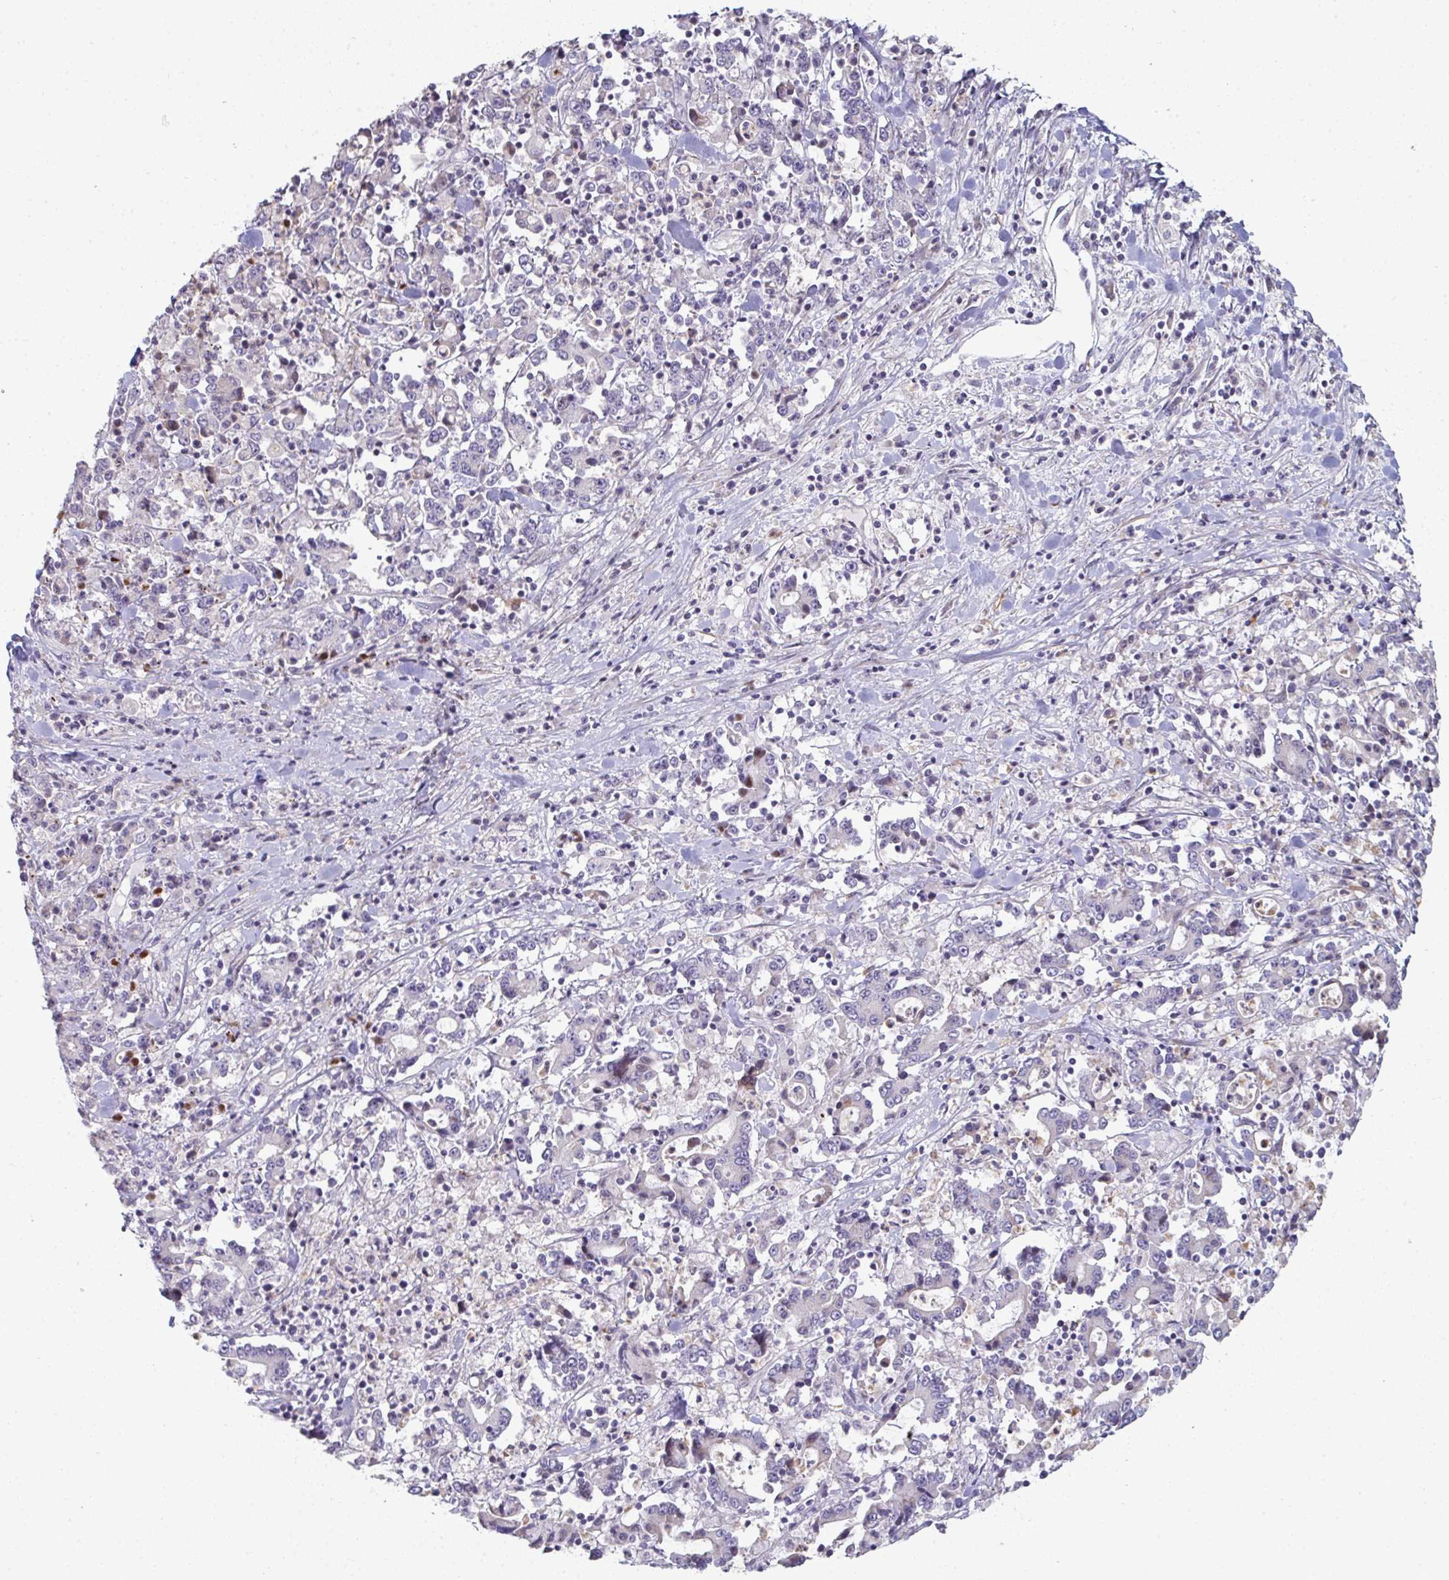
{"staining": {"intensity": "negative", "quantity": "none", "location": "none"}, "tissue": "stomach cancer", "cell_type": "Tumor cells", "image_type": "cancer", "snomed": [{"axis": "morphology", "description": "Adenocarcinoma, NOS"}, {"axis": "topography", "description": "Stomach, upper"}], "caption": "Immunohistochemical staining of human stomach cancer (adenocarcinoma) demonstrates no significant staining in tumor cells. The staining is performed using DAB brown chromogen with nuclei counter-stained in using hematoxylin.", "gene": "A1CF", "patient": {"sex": "male", "age": 68}}